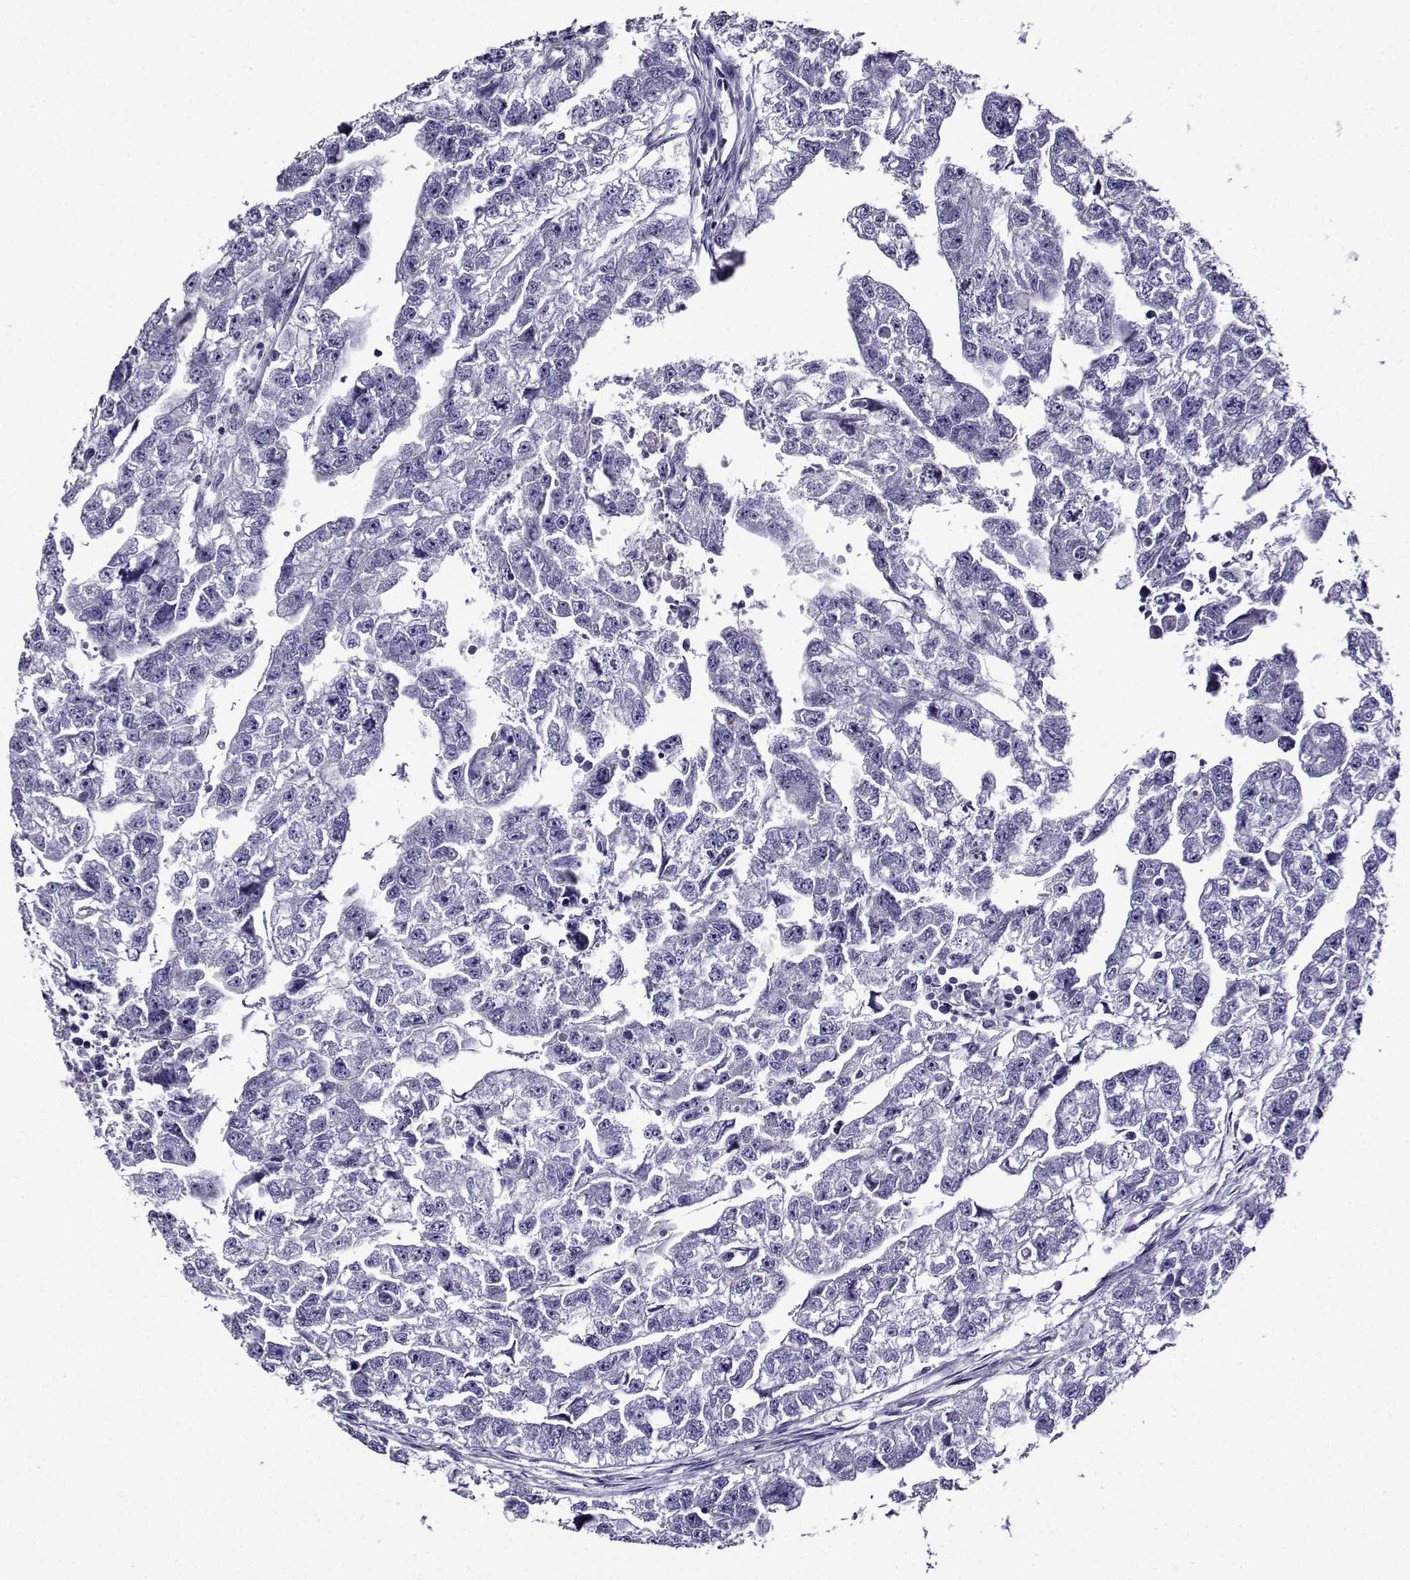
{"staining": {"intensity": "negative", "quantity": "none", "location": "none"}, "tissue": "testis cancer", "cell_type": "Tumor cells", "image_type": "cancer", "snomed": [{"axis": "morphology", "description": "Carcinoma, Embryonal, NOS"}, {"axis": "morphology", "description": "Teratoma, malignant, NOS"}, {"axis": "topography", "description": "Testis"}], "caption": "IHC photomicrograph of human testis embryonal carcinoma stained for a protein (brown), which displays no staining in tumor cells. (Stains: DAB (3,3'-diaminobenzidine) immunohistochemistry (IHC) with hematoxylin counter stain, Microscopy: brightfield microscopy at high magnification).", "gene": "TMEM266", "patient": {"sex": "male", "age": 44}}